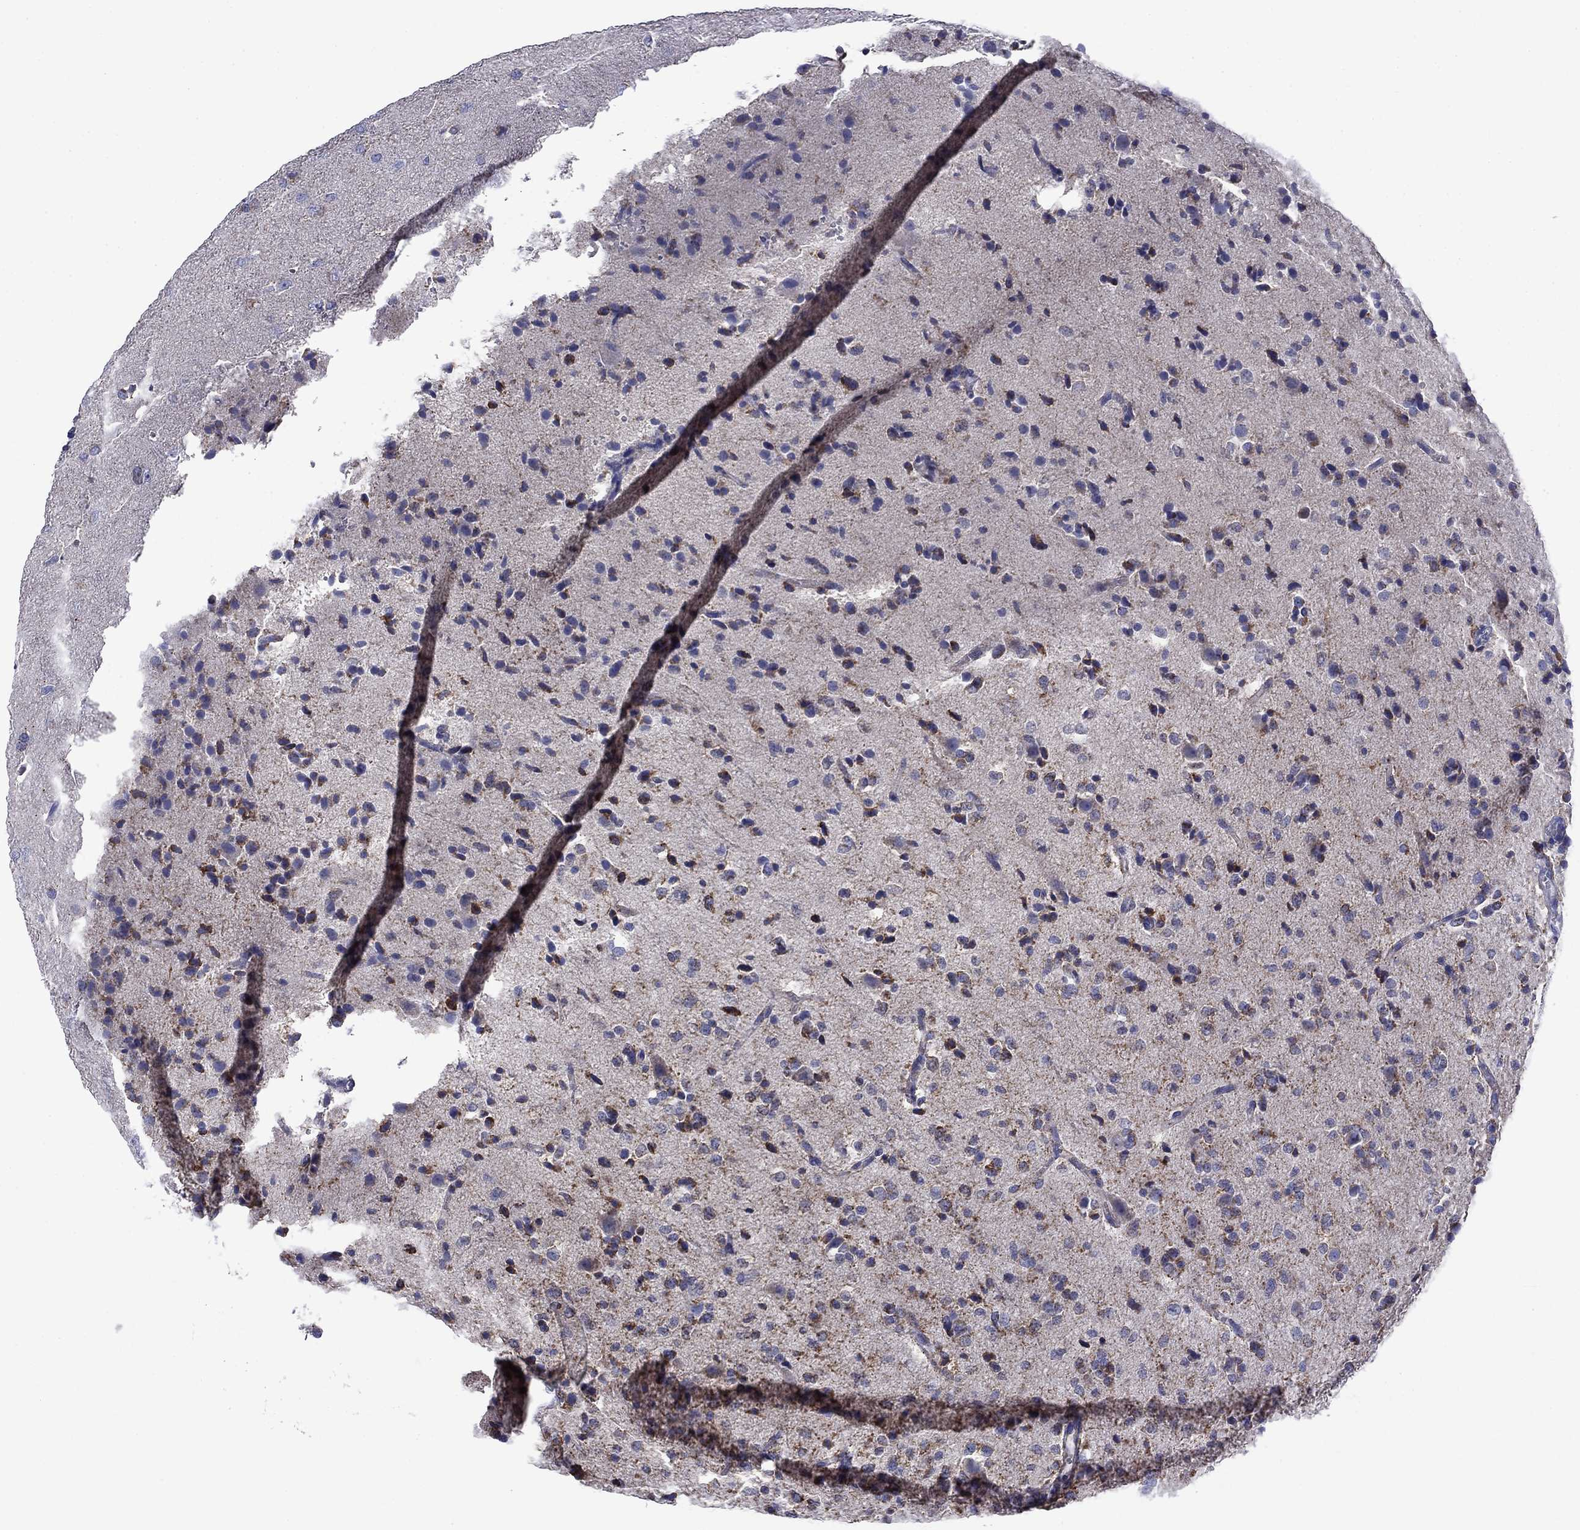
{"staining": {"intensity": "moderate", "quantity": "25%-75%", "location": "cytoplasmic/membranous"}, "tissue": "glioma", "cell_type": "Tumor cells", "image_type": "cancer", "snomed": [{"axis": "morphology", "description": "Glioma, malignant, Low grade"}, {"axis": "topography", "description": "Brain"}], "caption": "About 25%-75% of tumor cells in human glioma demonstrate moderate cytoplasmic/membranous protein staining as visualized by brown immunohistochemical staining.", "gene": "ACADSB", "patient": {"sex": "male", "age": 41}}